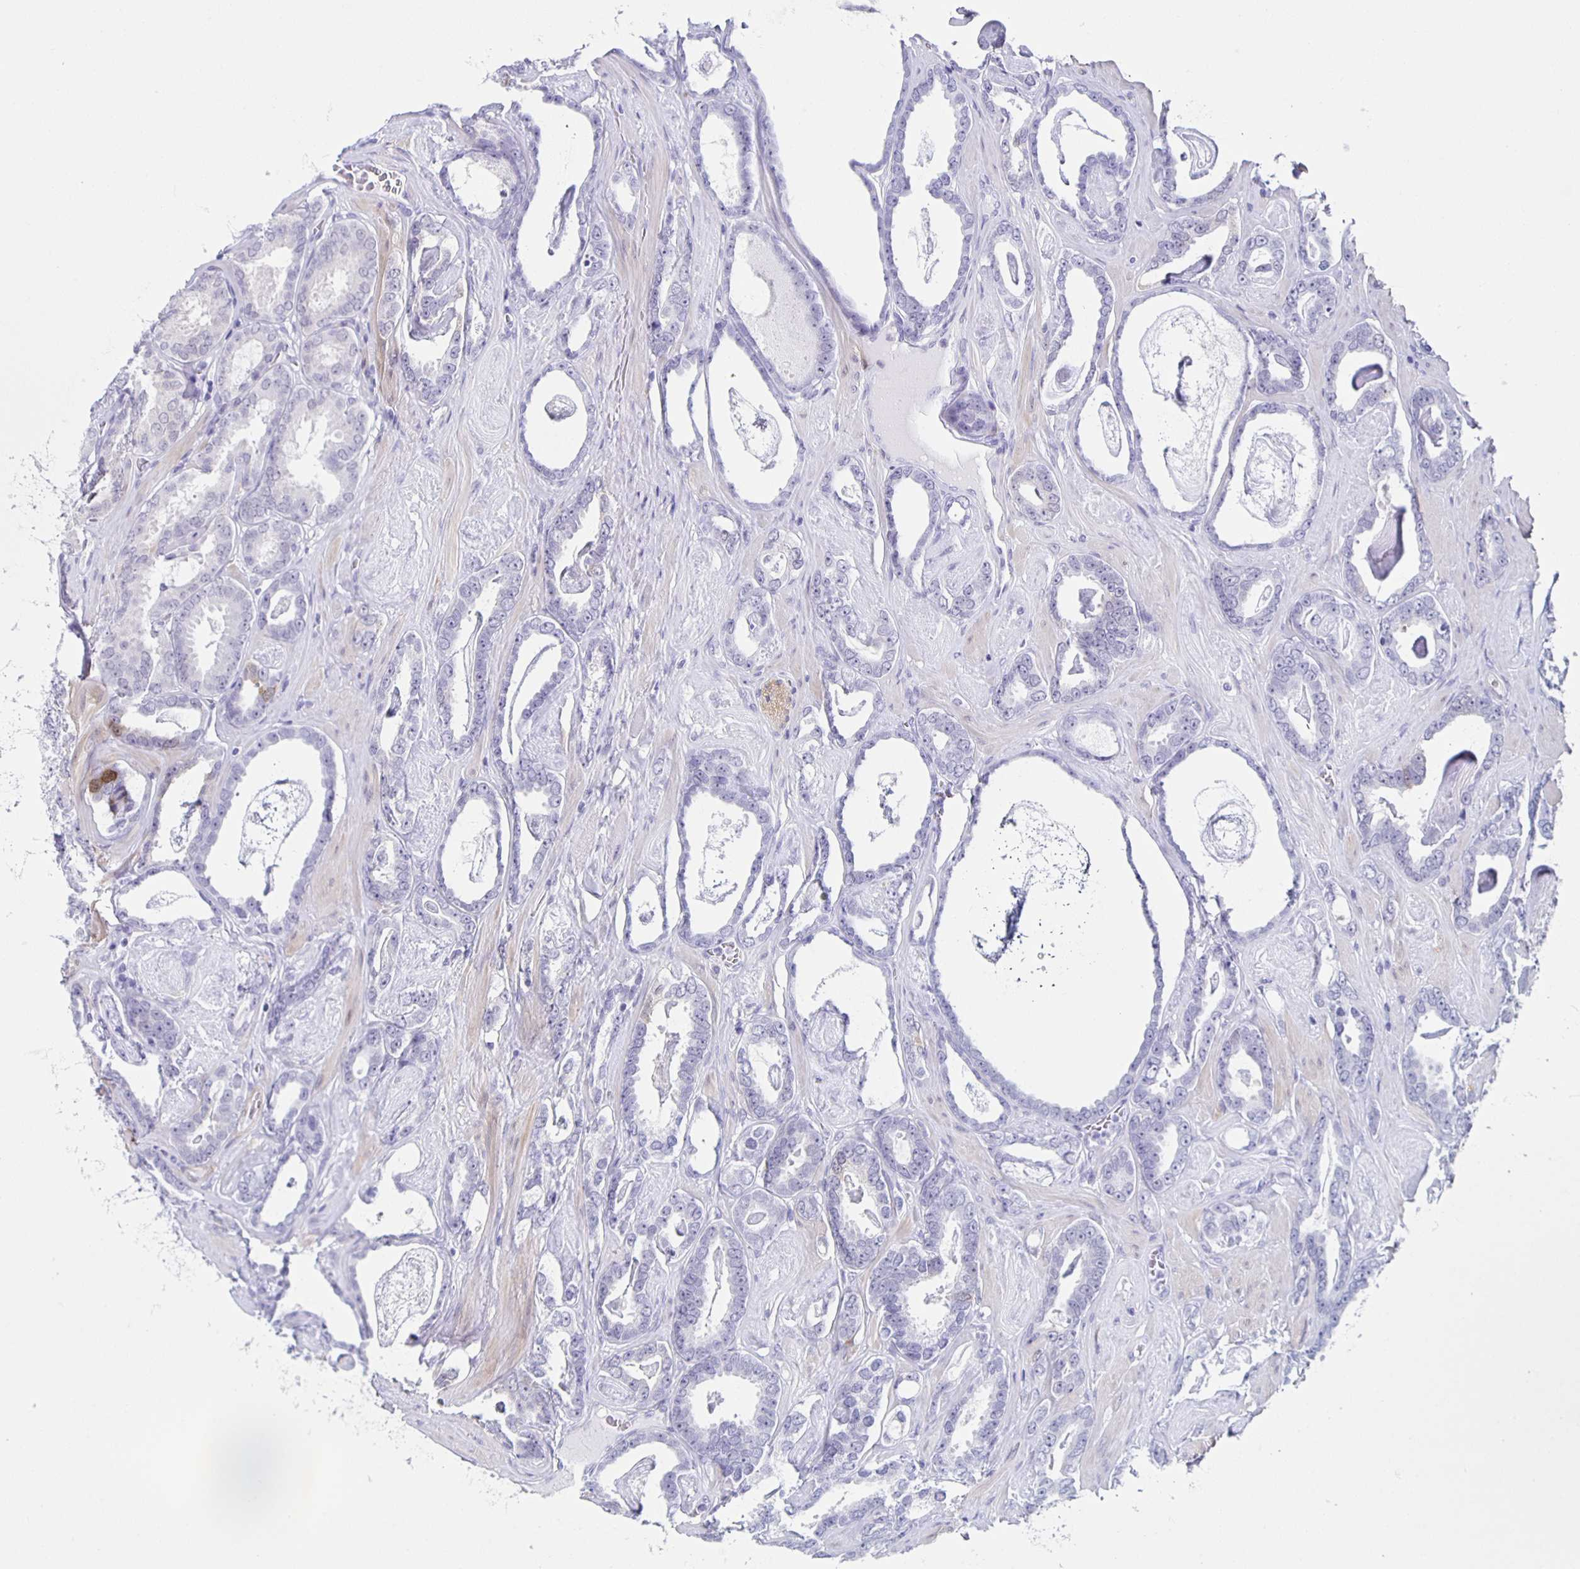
{"staining": {"intensity": "negative", "quantity": "none", "location": "none"}, "tissue": "prostate cancer", "cell_type": "Tumor cells", "image_type": "cancer", "snomed": [{"axis": "morphology", "description": "Adenocarcinoma, High grade"}, {"axis": "topography", "description": "Prostate"}], "caption": "A high-resolution histopathology image shows immunohistochemistry staining of prostate high-grade adenocarcinoma, which exhibits no significant expression in tumor cells.", "gene": "TPPP", "patient": {"sex": "male", "age": 63}}